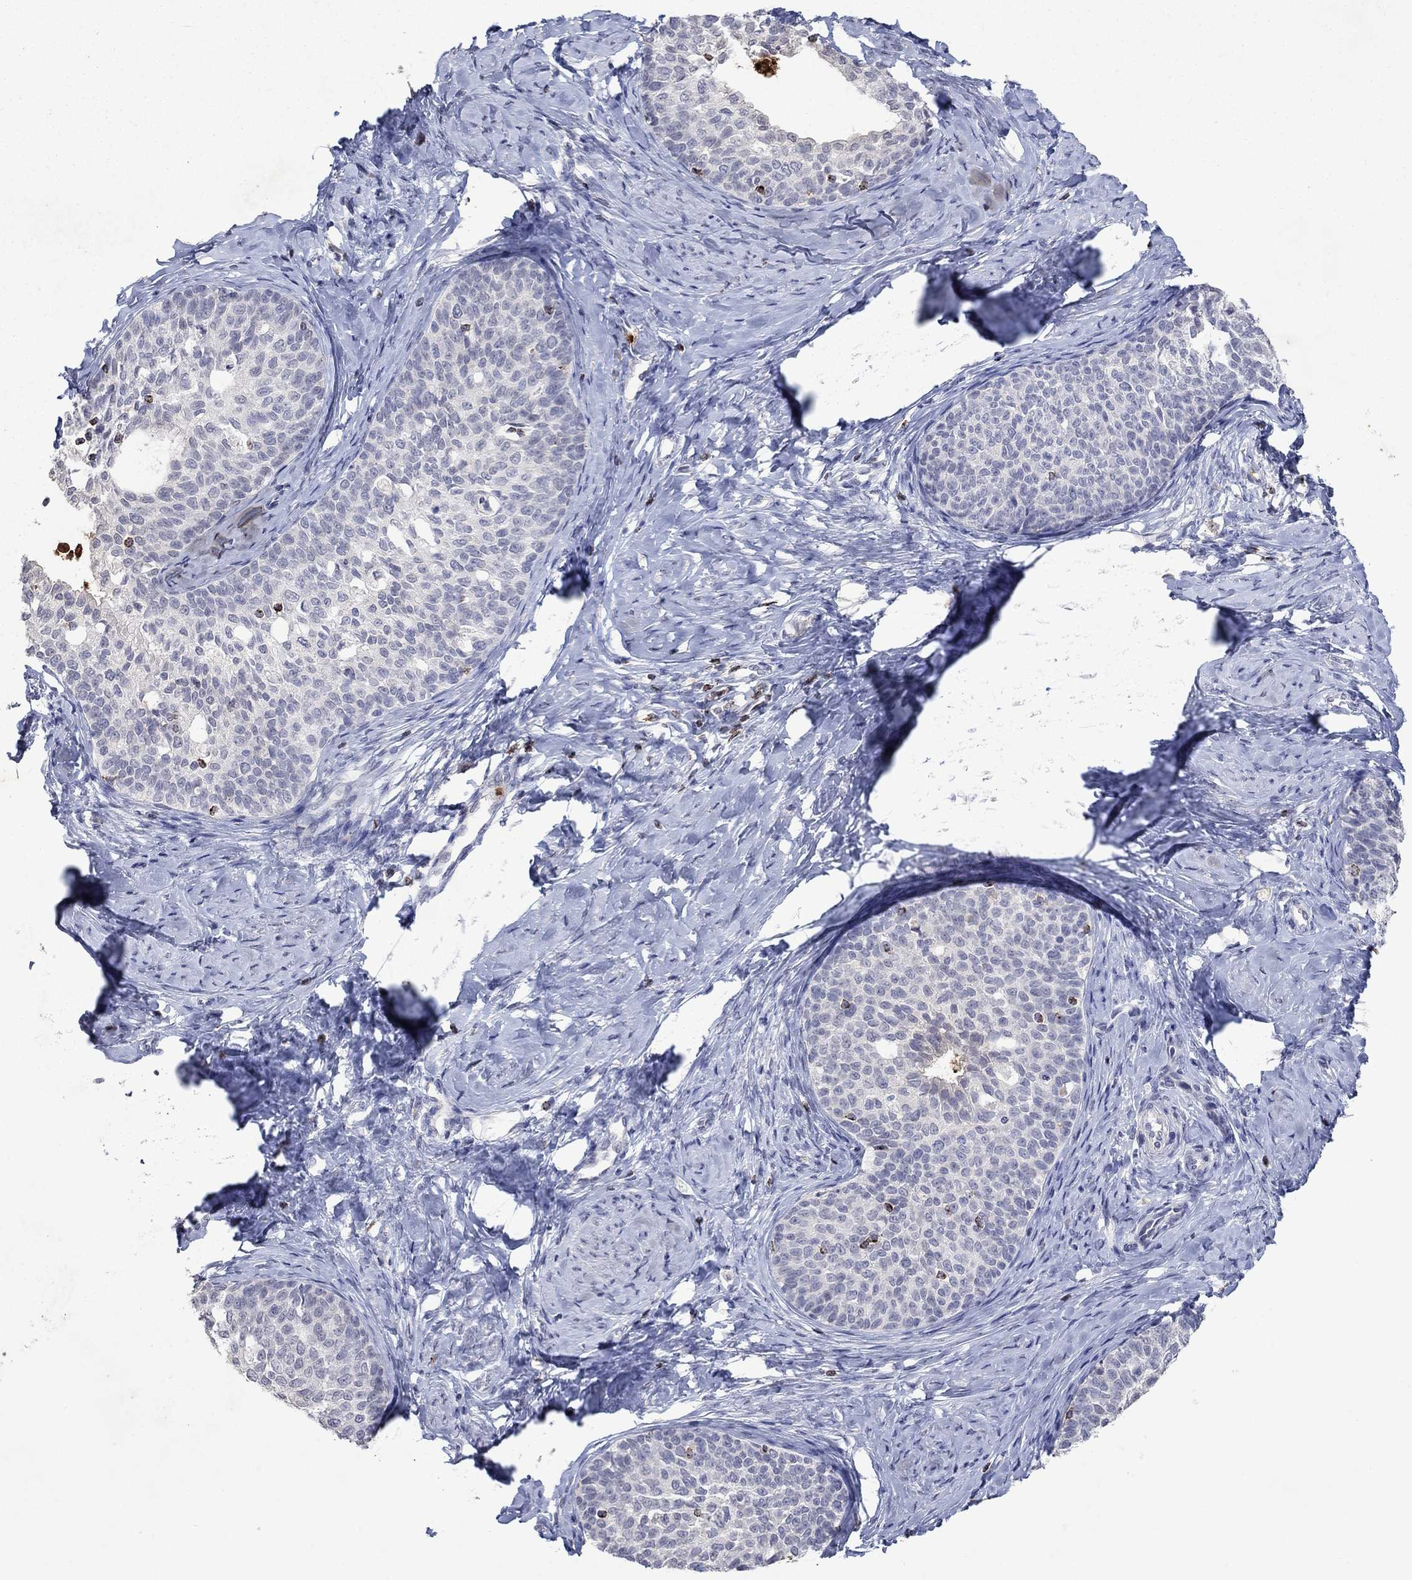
{"staining": {"intensity": "negative", "quantity": "none", "location": "none"}, "tissue": "cervical cancer", "cell_type": "Tumor cells", "image_type": "cancer", "snomed": [{"axis": "morphology", "description": "Squamous cell carcinoma, NOS"}, {"axis": "topography", "description": "Cervix"}], "caption": "IHC of human cervical squamous cell carcinoma reveals no staining in tumor cells.", "gene": "CCL5", "patient": {"sex": "female", "age": 51}}